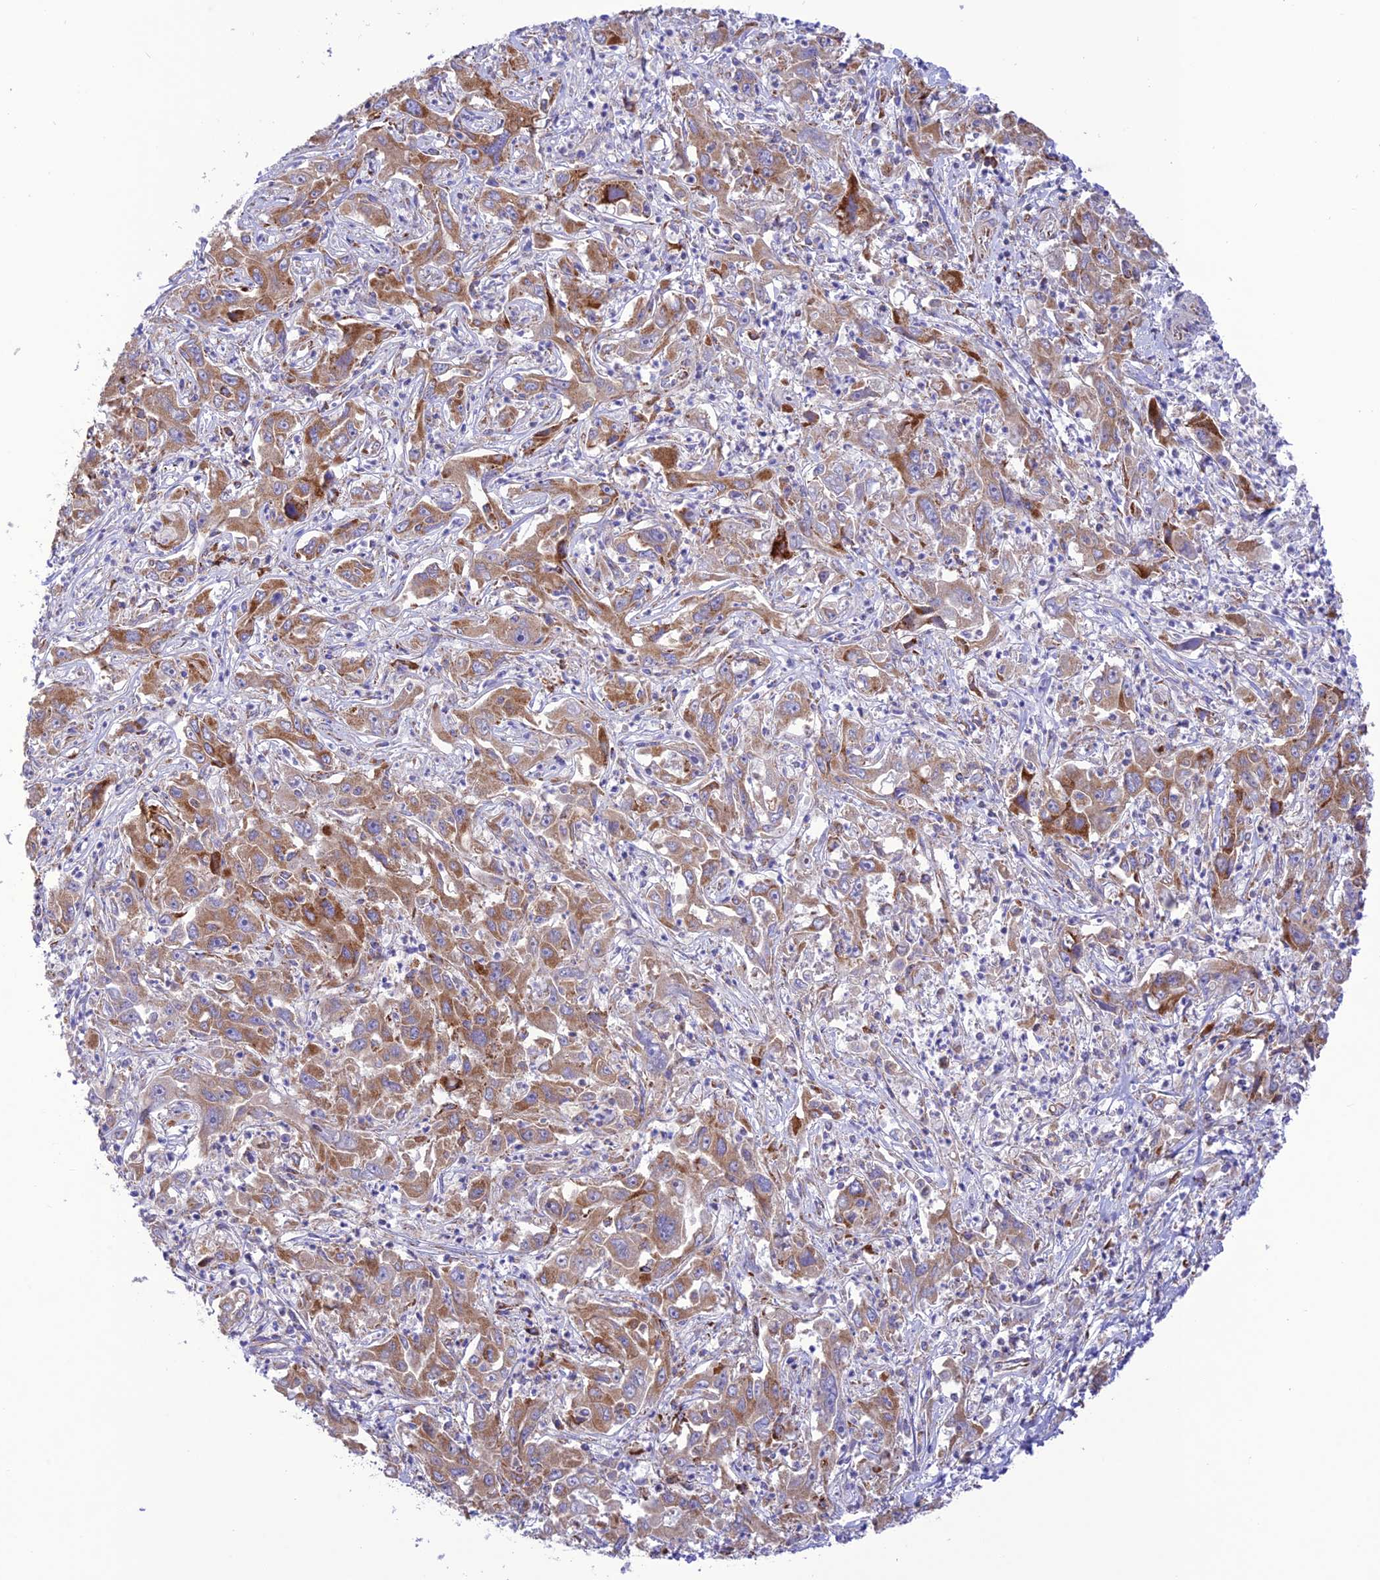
{"staining": {"intensity": "moderate", "quantity": ">75%", "location": "cytoplasmic/membranous"}, "tissue": "liver cancer", "cell_type": "Tumor cells", "image_type": "cancer", "snomed": [{"axis": "morphology", "description": "Carcinoma, Hepatocellular, NOS"}, {"axis": "topography", "description": "Liver"}], "caption": "Brown immunohistochemical staining in human liver cancer (hepatocellular carcinoma) shows moderate cytoplasmic/membranous positivity in about >75% of tumor cells.", "gene": "UAP1L1", "patient": {"sex": "male", "age": 63}}